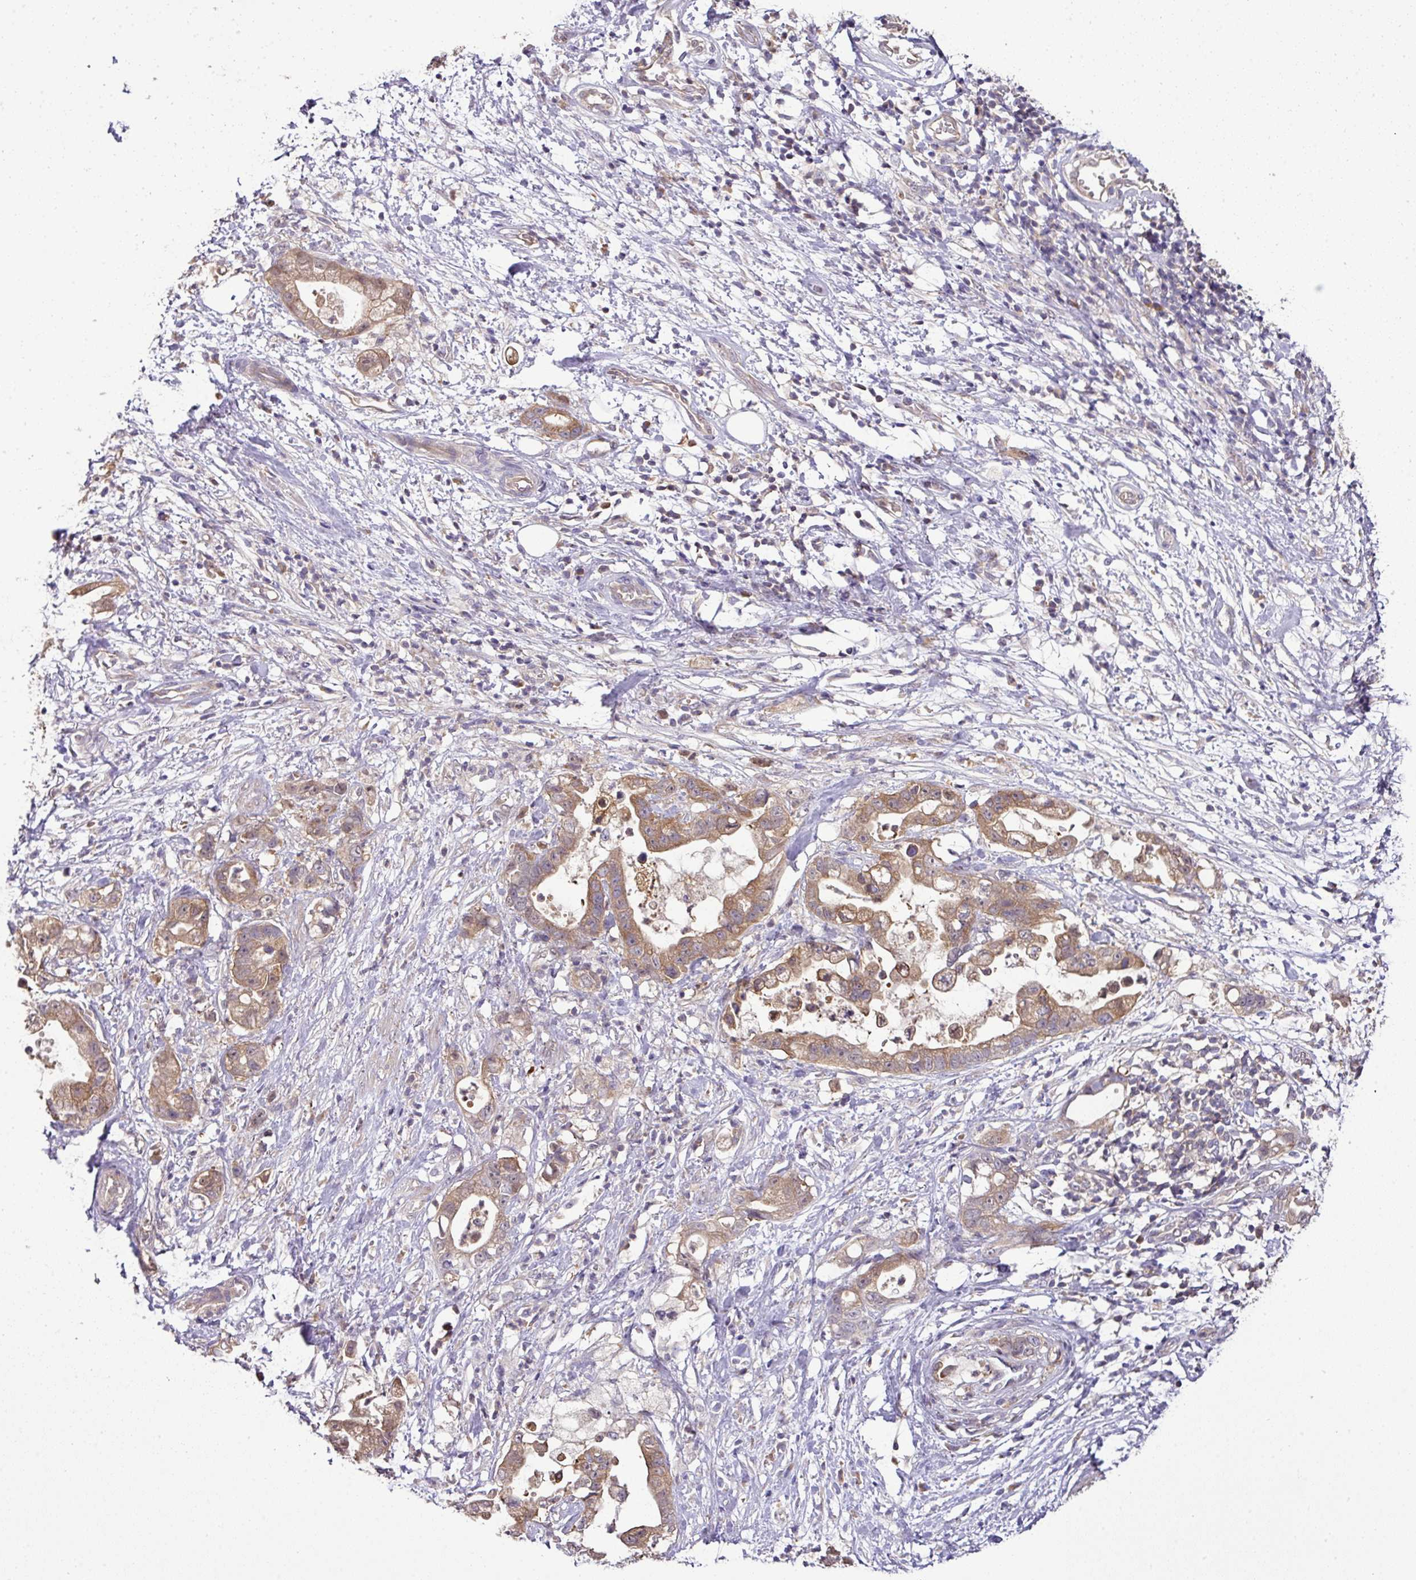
{"staining": {"intensity": "weak", "quantity": ">75%", "location": "cytoplasmic/membranous"}, "tissue": "stomach cancer", "cell_type": "Tumor cells", "image_type": "cancer", "snomed": [{"axis": "morphology", "description": "Adenocarcinoma, NOS"}, {"axis": "topography", "description": "Stomach"}], "caption": "This is an image of IHC staining of adenocarcinoma (stomach), which shows weak staining in the cytoplasmic/membranous of tumor cells.", "gene": "TMEM107", "patient": {"sex": "male", "age": 55}}